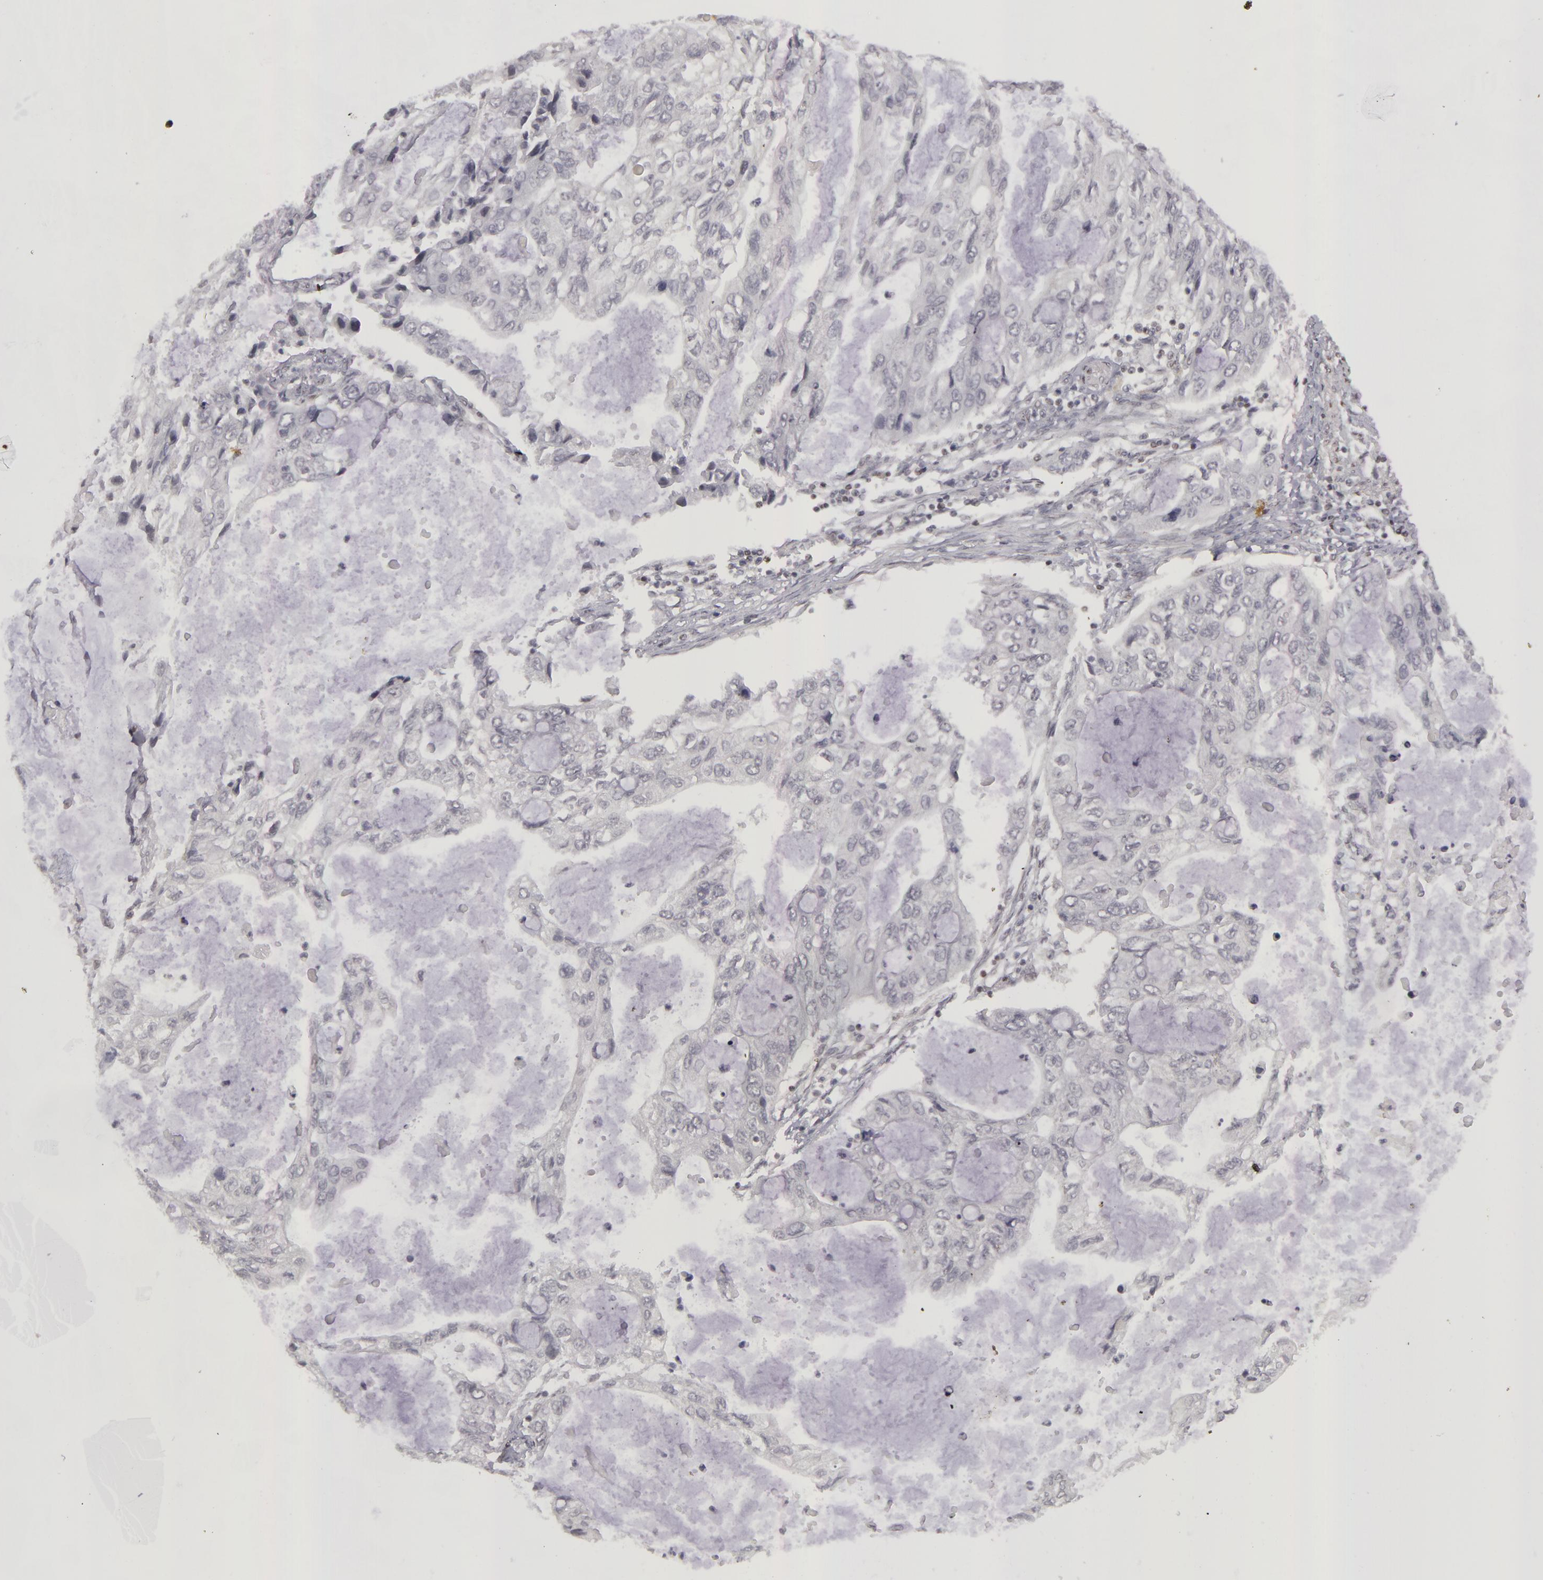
{"staining": {"intensity": "negative", "quantity": "none", "location": "none"}, "tissue": "stomach cancer", "cell_type": "Tumor cells", "image_type": "cancer", "snomed": [{"axis": "morphology", "description": "Adenocarcinoma, NOS"}, {"axis": "topography", "description": "Stomach, upper"}], "caption": "High power microscopy image of an immunohistochemistry histopathology image of stomach cancer, revealing no significant positivity in tumor cells.", "gene": "RRP7A", "patient": {"sex": "female", "age": 52}}